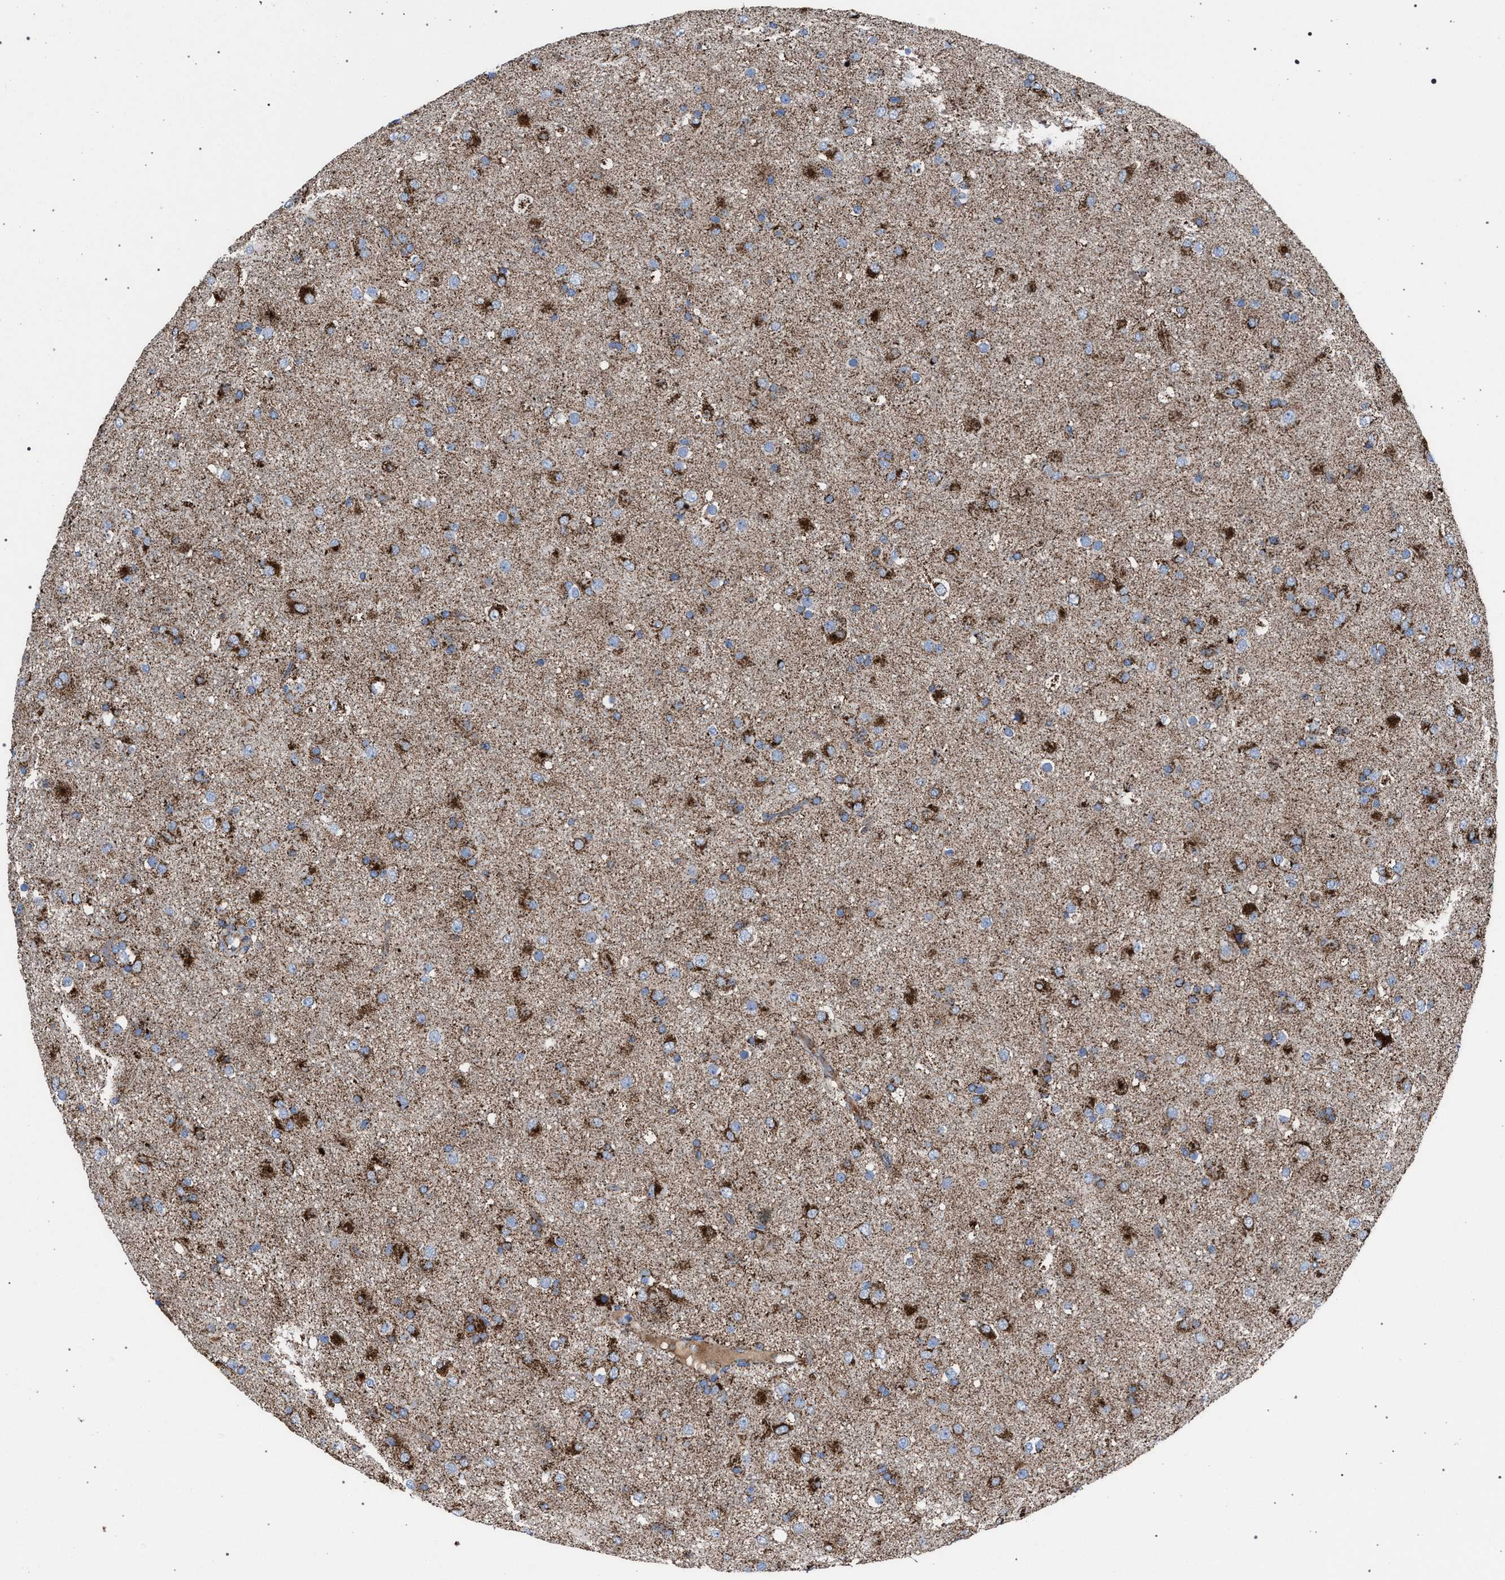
{"staining": {"intensity": "strong", "quantity": "25%-75%", "location": "cytoplasmic/membranous"}, "tissue": "glioma", "cell_type": "Tumor cells", "image_type": "cancer", "snomed": [{"axis": "morphology", "description": "Glioma, malignant, Low grade"}, {"axis": "topography", "description": "Brain"}], "caption": "Malignant glioma (low-grade) was stained to show a protein in brown. There is high levels of strong cytoplasmic/membranous staining in about 25%-75% of tumor cells. The staining was performed using DAB (3,3'-diaminobenzidine) to visualize the protein expression in brown, while the nuclei were stained in blue with hematoxylin (Magnification: 20x).", "gene": "VPS13A", "patient": {"sex": "male", "age": 65}}